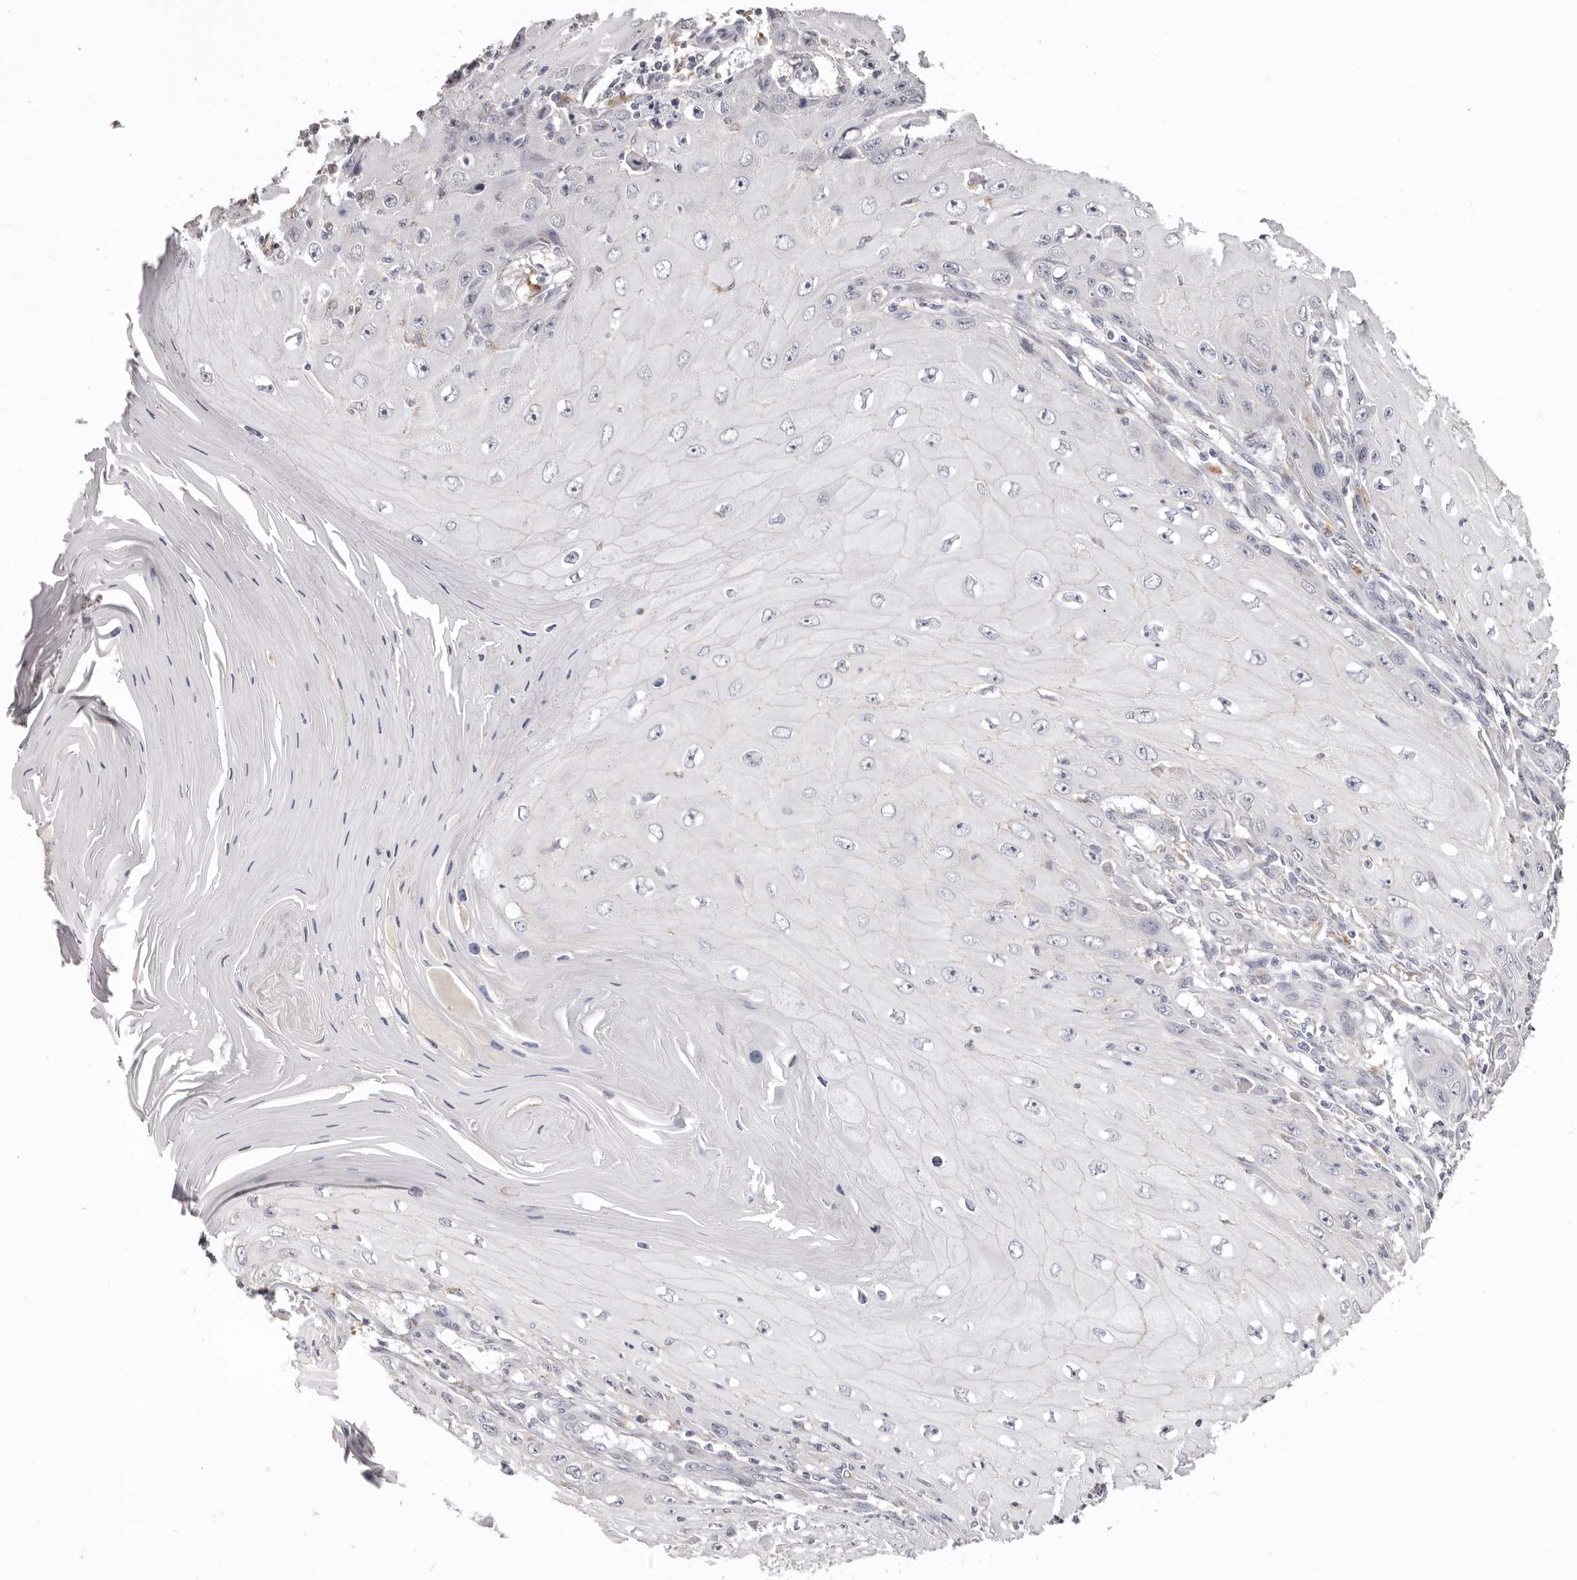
{"staining": {"intensity": "negative", "quantity": "none", "location": "none"}, "tissue": "skin cancer", "cell_type": "Tumor cells", "image_type": "cancer", "snomed": [{"axis": "morphology", "description": "Squamous cell carcinoma, NOS"}, {"axis": "topography", "description": "Skin"}], "caption": "This is an immunohistochemistry (IHC) histopathology image of human squamous cell carcinoma (skin). There is no positivity in tumor cells.", "gene": "PCDHB6", "patient": {"sex": "female", "age": 73}}